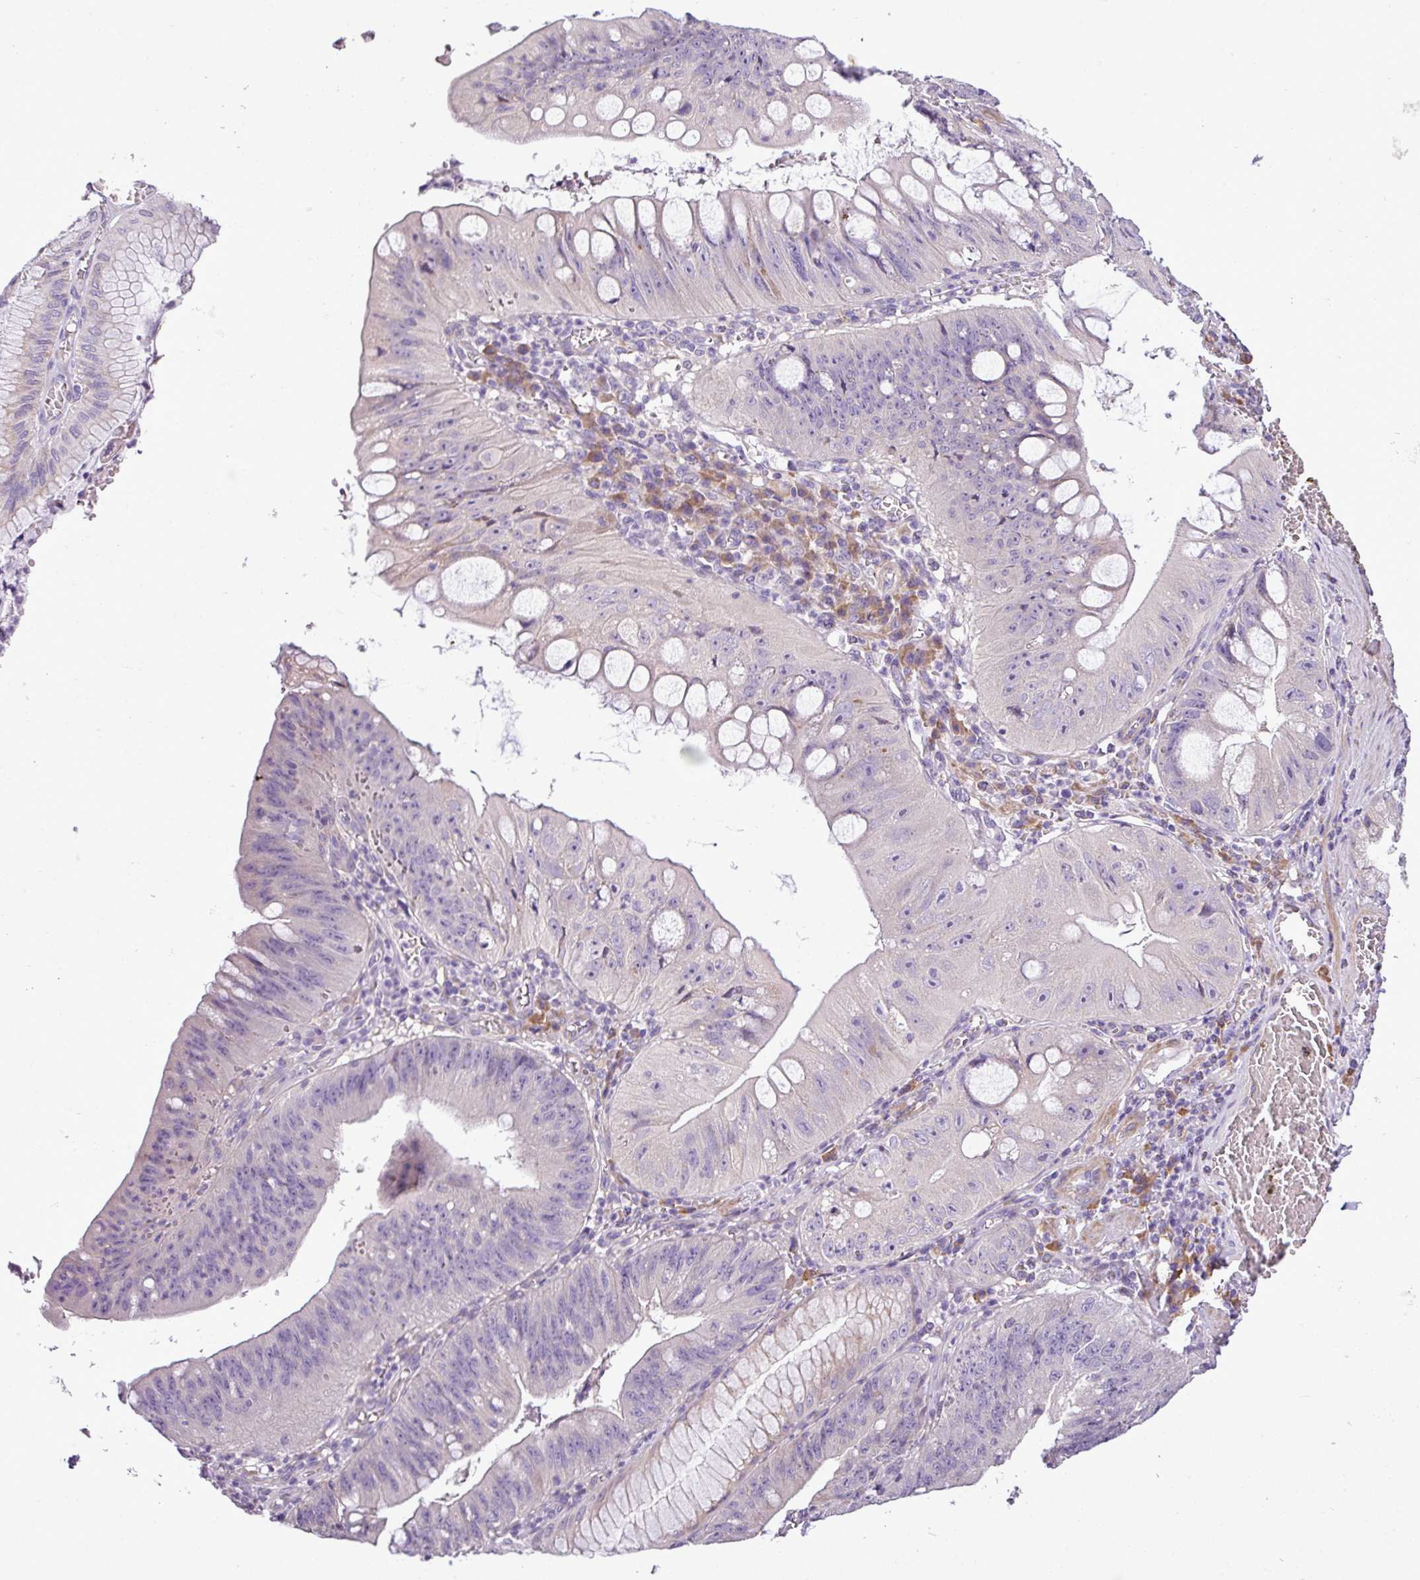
{"staining": {"intensity": "negative", "quantity": "none", "location": "none"}, "tissue": "stomach cancer", "cell_type": "Tumor cells", "image_type": "cancer", "snomed": [{"axis": "morphology", "description": "Adenocarcinoma, NOS"}, {"axis": "topography", "description": "Stomach"}], "caption": "A histopathology image of stomach cancer stained for a protein reveals no brown staining in tumor cells.", "gene": "MOCS3", "patient": {"sex": "male", "age": 59}}